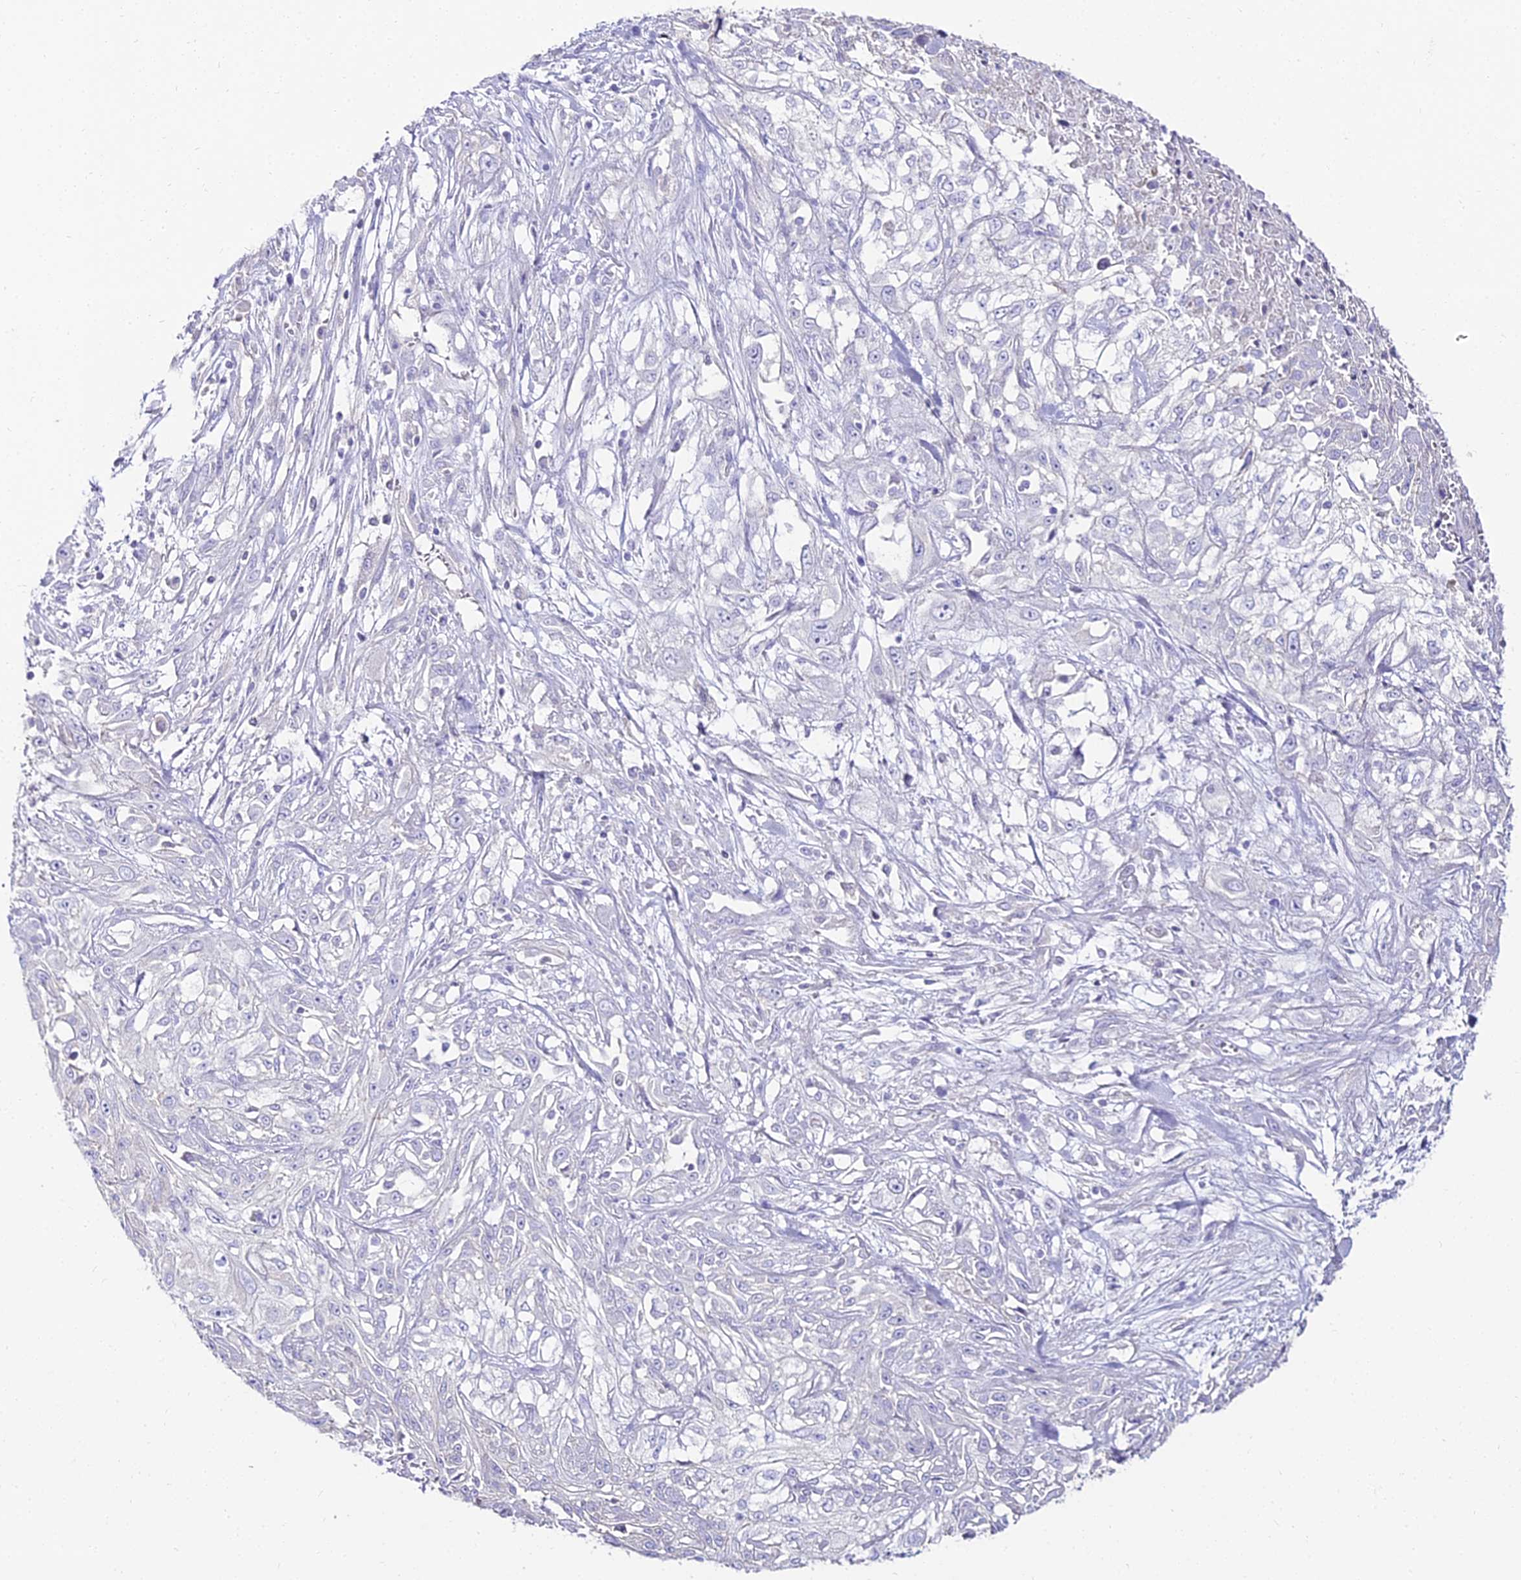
{"staining": {"intensity": "negative", "quantity": "none", "location": "none"}, "tissue": "skin cancer", "cell_type": "Tumor cells", "image_type": "cancer", "snomed": [{"axis": "morphology", "description": "Squamous cell carcinoma, NOS"}, {"axis": "morphology", "description": "Squamous cell carcinoma, metastatic, NOS"}, {"axis": "topography", "description": "Skin"}, {"axis": "topography", "description": "Lymph node"}], "caption": "The immunohistochemistry image has no significant positivity in tumor cells of skin cancer tissue.", "gene": "ALPG", "patient": {"sex": "male", "age": 75}}